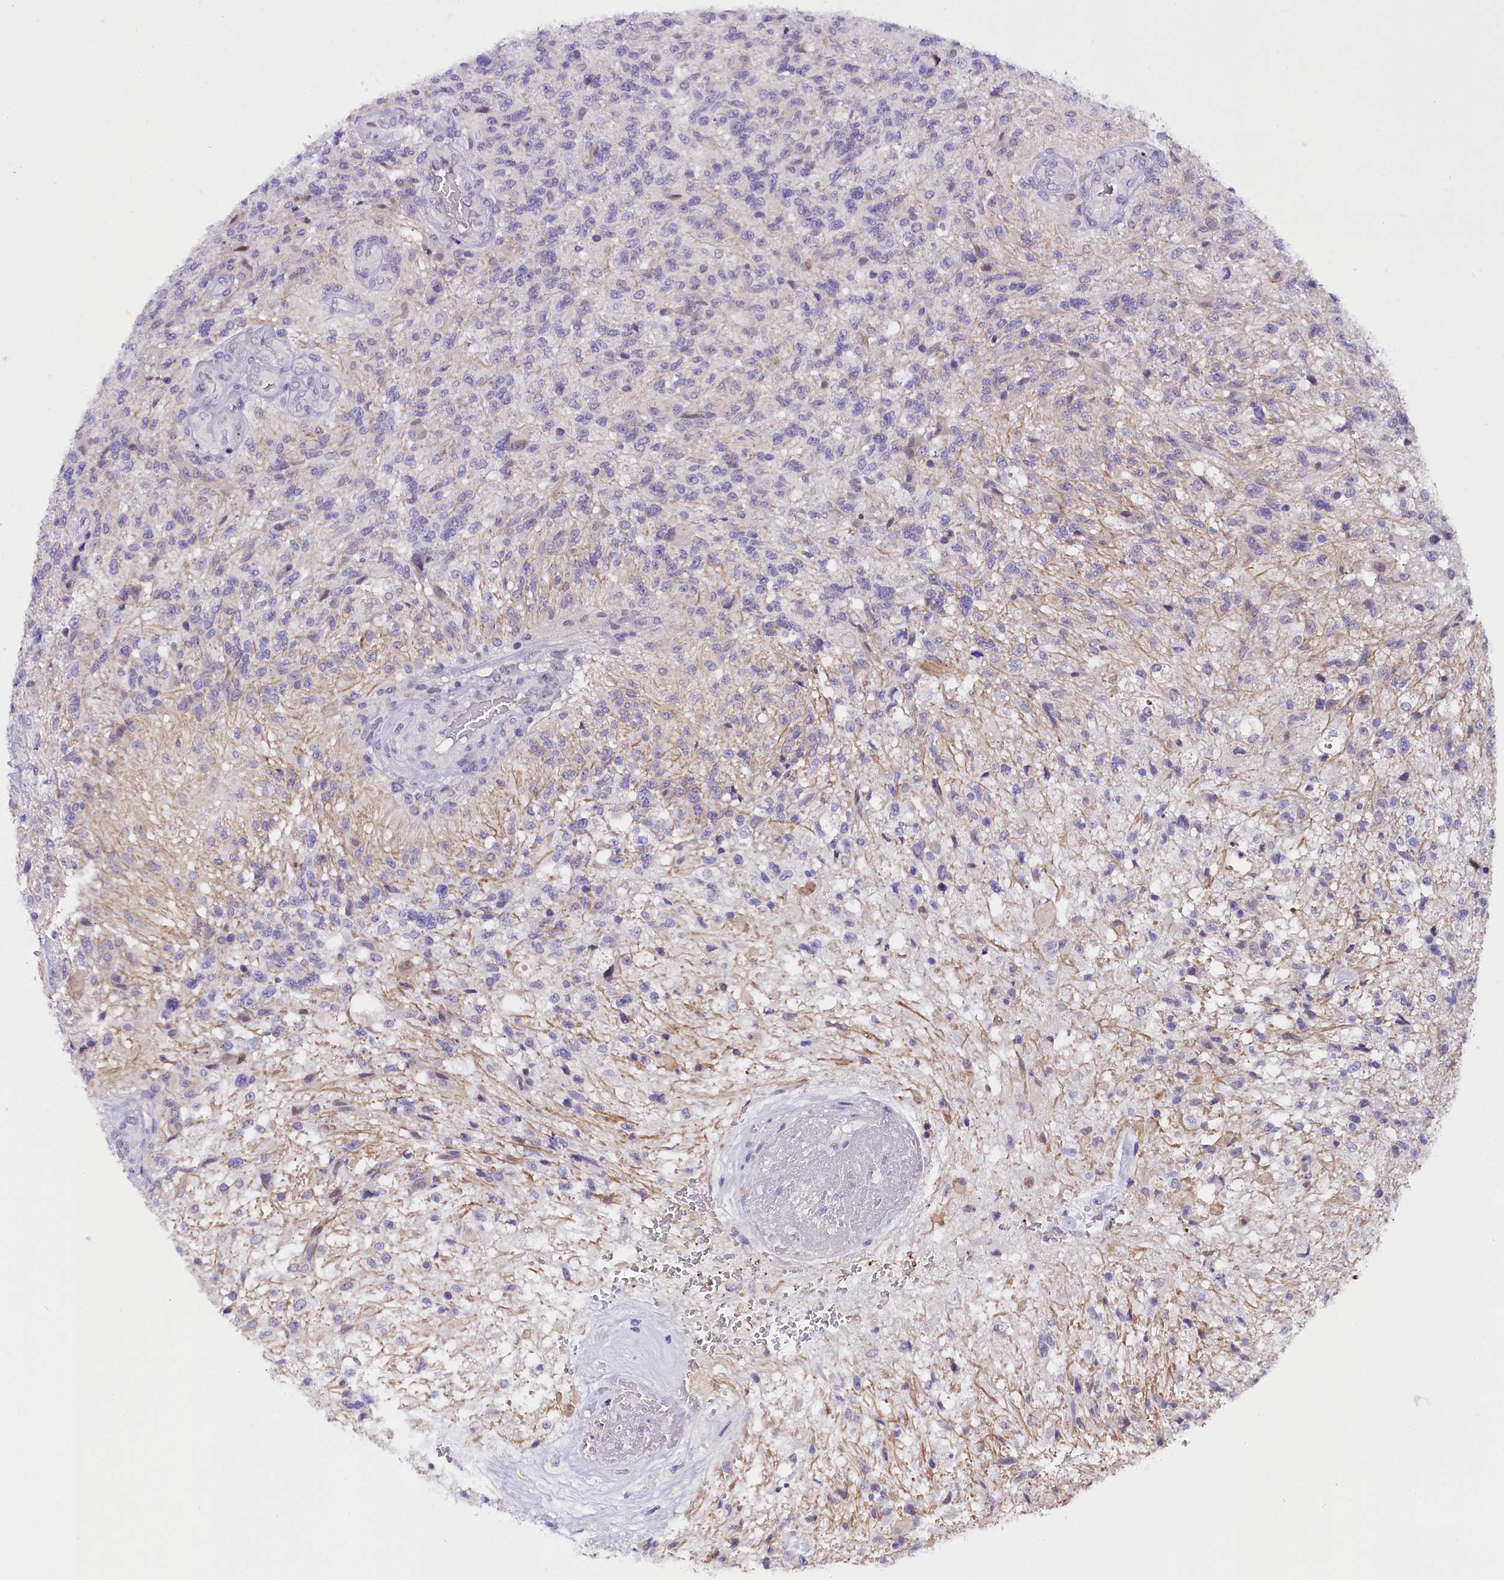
{"staining": {"intensity": "negative", "quantity": "none", "location": "none"}, "tissue": "glioma", "cell_type": "Tumor cells", "image_type": "cancer", "snomed": [{"axis": "morphology", "description": "Glioma, malignant, High grade"}, {"axis": "topography", "description": "Brain"}], "caption": "The immunohistochemistry histopathology image has no significant positivity in tumor cells of high-grade glioma (malignant) tissue.", "gene": "IQCN", "patient": {"sex": "male", "age": 56}}